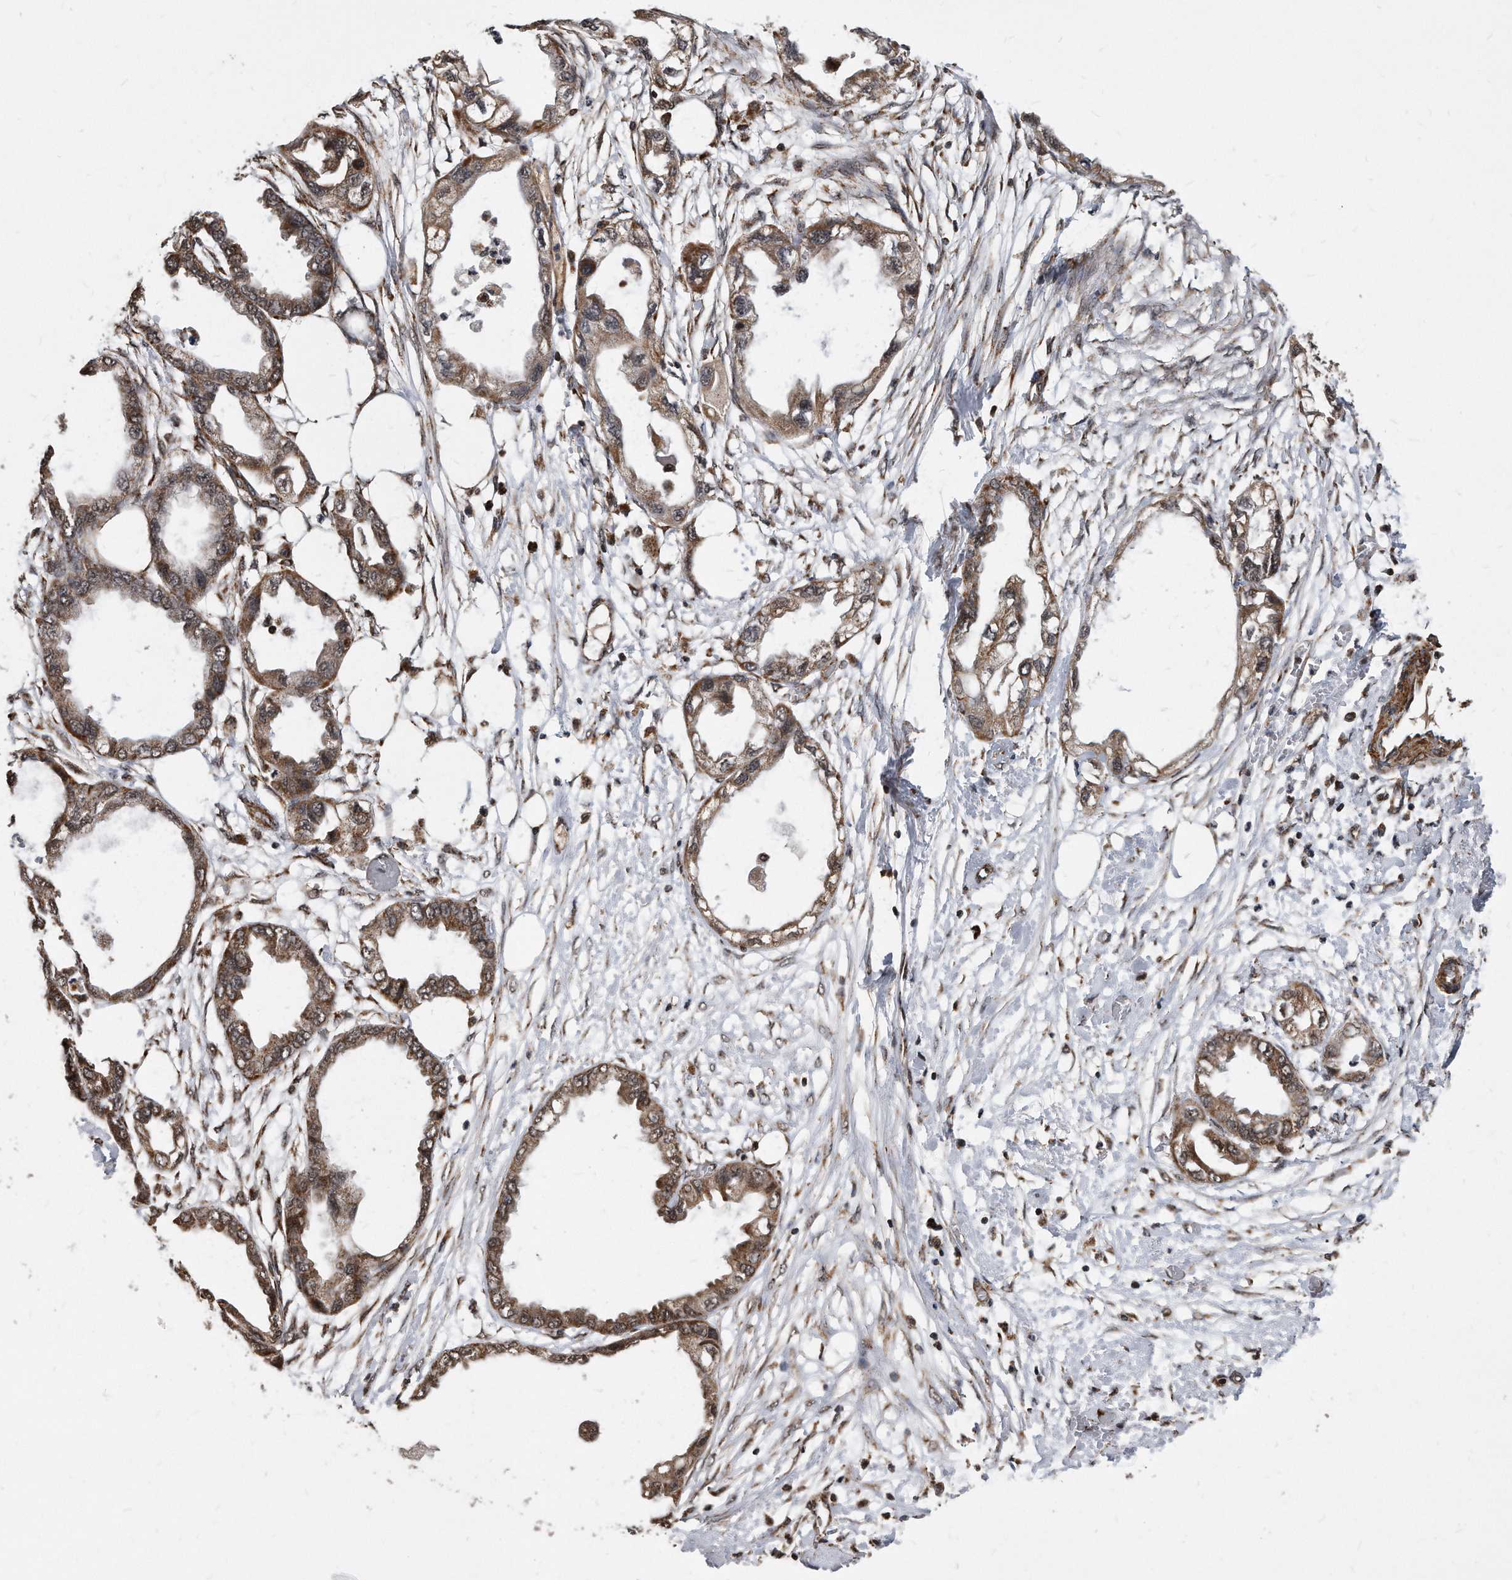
{"staining": {"intensity": "moderate", "quantity": ">75%", "location": "cytoplasmic/membranous"}, "tissue": "endometrial cancer", "cell_type": "Tumor cells", "image_type": "cancer", "snomed": [{"axis": "morphology", "description": "Adenocarcinoma, NOS"}, {"axis": "morphology", "description": "Adenocarcinoma, metastatic, NOS"}, {"axis": "topography", "description": "Adipose tissue"}, {"axis": "topography", "description": "Endometrium"}], "caption": "High-magnification brightfield microscopy of endometrial cancer (metastatic adenocarcinoma) stained with DAB (brown) and counterstained with hematoxylin (blue). tumor cells exhibit moderate cytoplasmic/membranous expression is identified in approximately>75% of cells. Using DAB (3,3'-diaminobenzidine) (brown) and hematoxylin (blue) stains, captured at high magnification using brightfield microscopy.", "gene": "DUSP22", "patient": {"sex": "female", "age": 67}}